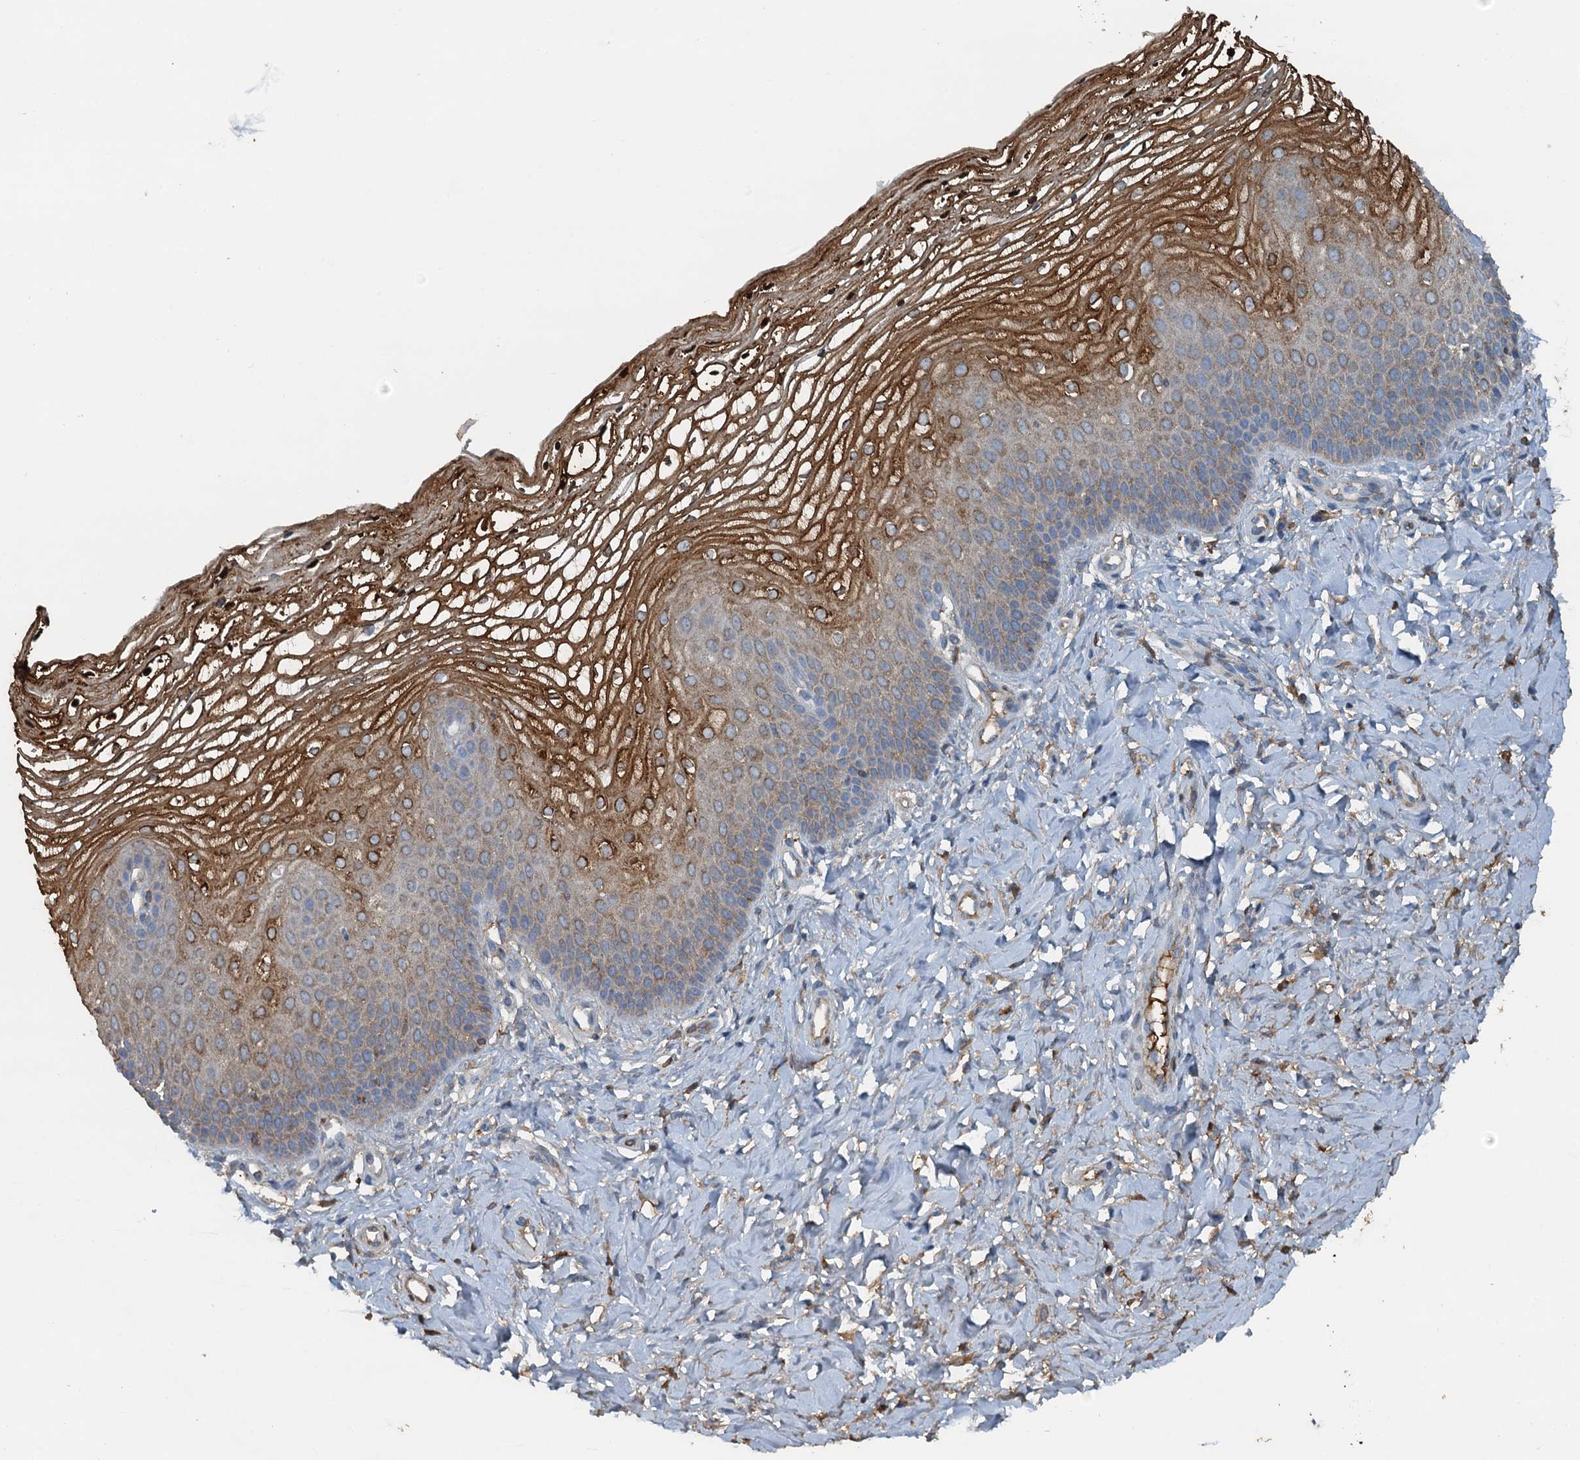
{"staining": {"intensity": "strong", "quantity": "25%-75%", "location": "cytoplasmic/membranous"}, "tissue": "vagina", "cell_type": "Squamous epithelial cells", "image_type": "normal", "snomed": [{"axis": "morphology", "description": "Normal tissue, NOS"}, {"axis": "topography", "description": "Vagina"}], "caption": "A high-resolution image shows immunohistochemistry (IHC) staining of benign vagina, which displays strong cytoplasmic/membranous positivity in about 25%-75% of squamous epithelial cells.", "gene": "LSM14B", "patient": {"sex": "female", "age": 68}}